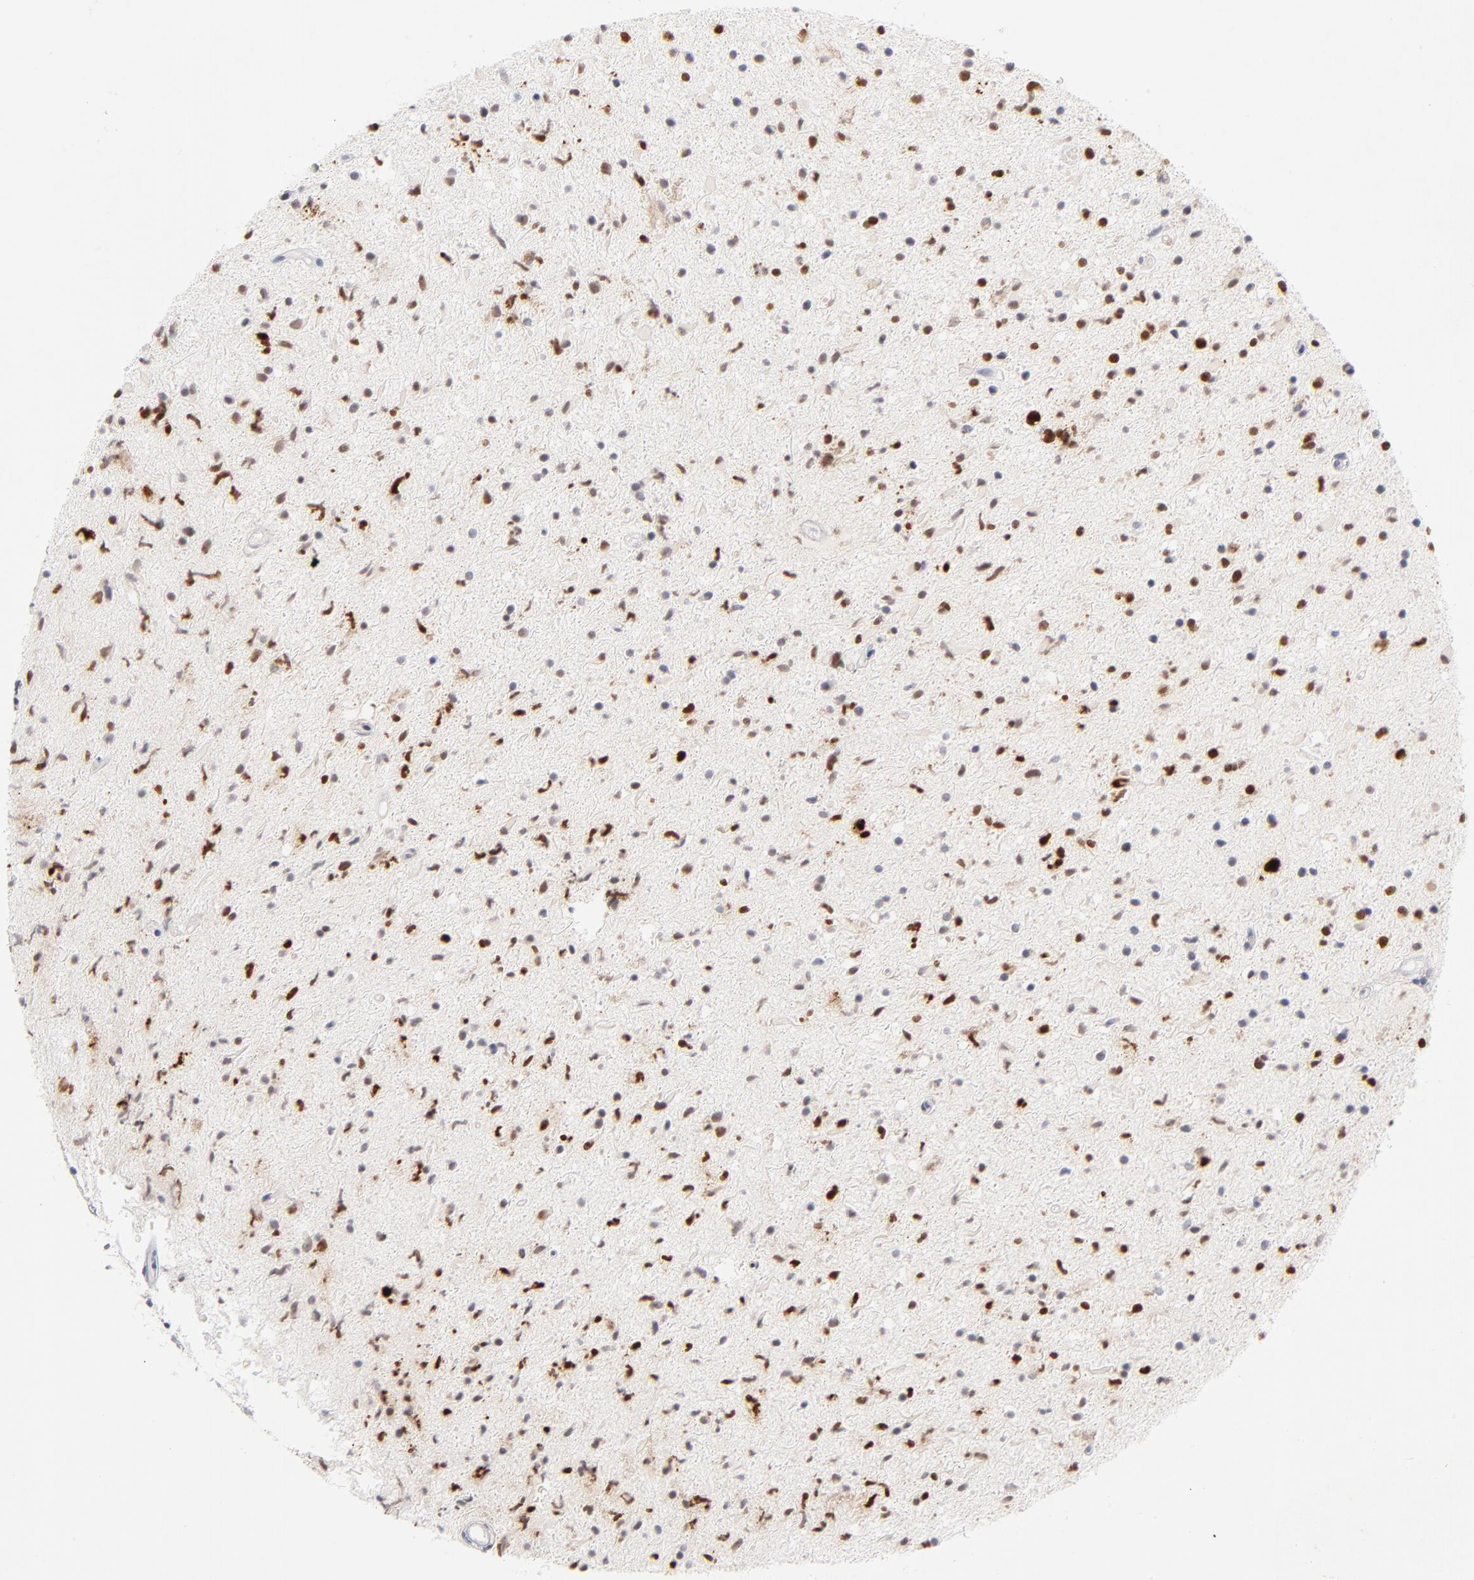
{"staining": {"intensity": "moderate", "quantity": "25%-75%", "location": "nuclear"}, "tissue": "glioma", "cell_type": "Tumor cells", "image_type": "cancer", "snomed": [{"axis": "morphology", "description": "Glioma, malignant, High grade"}, {"axis": "topography", "description": "Brain"}], "caption": "Tumor cells reveal medium levels of moderate nuclear staining in about 25%-75% of cells in glioma.", "gene": "PARP1", "patient": {"sex": "male", "age": 33}}